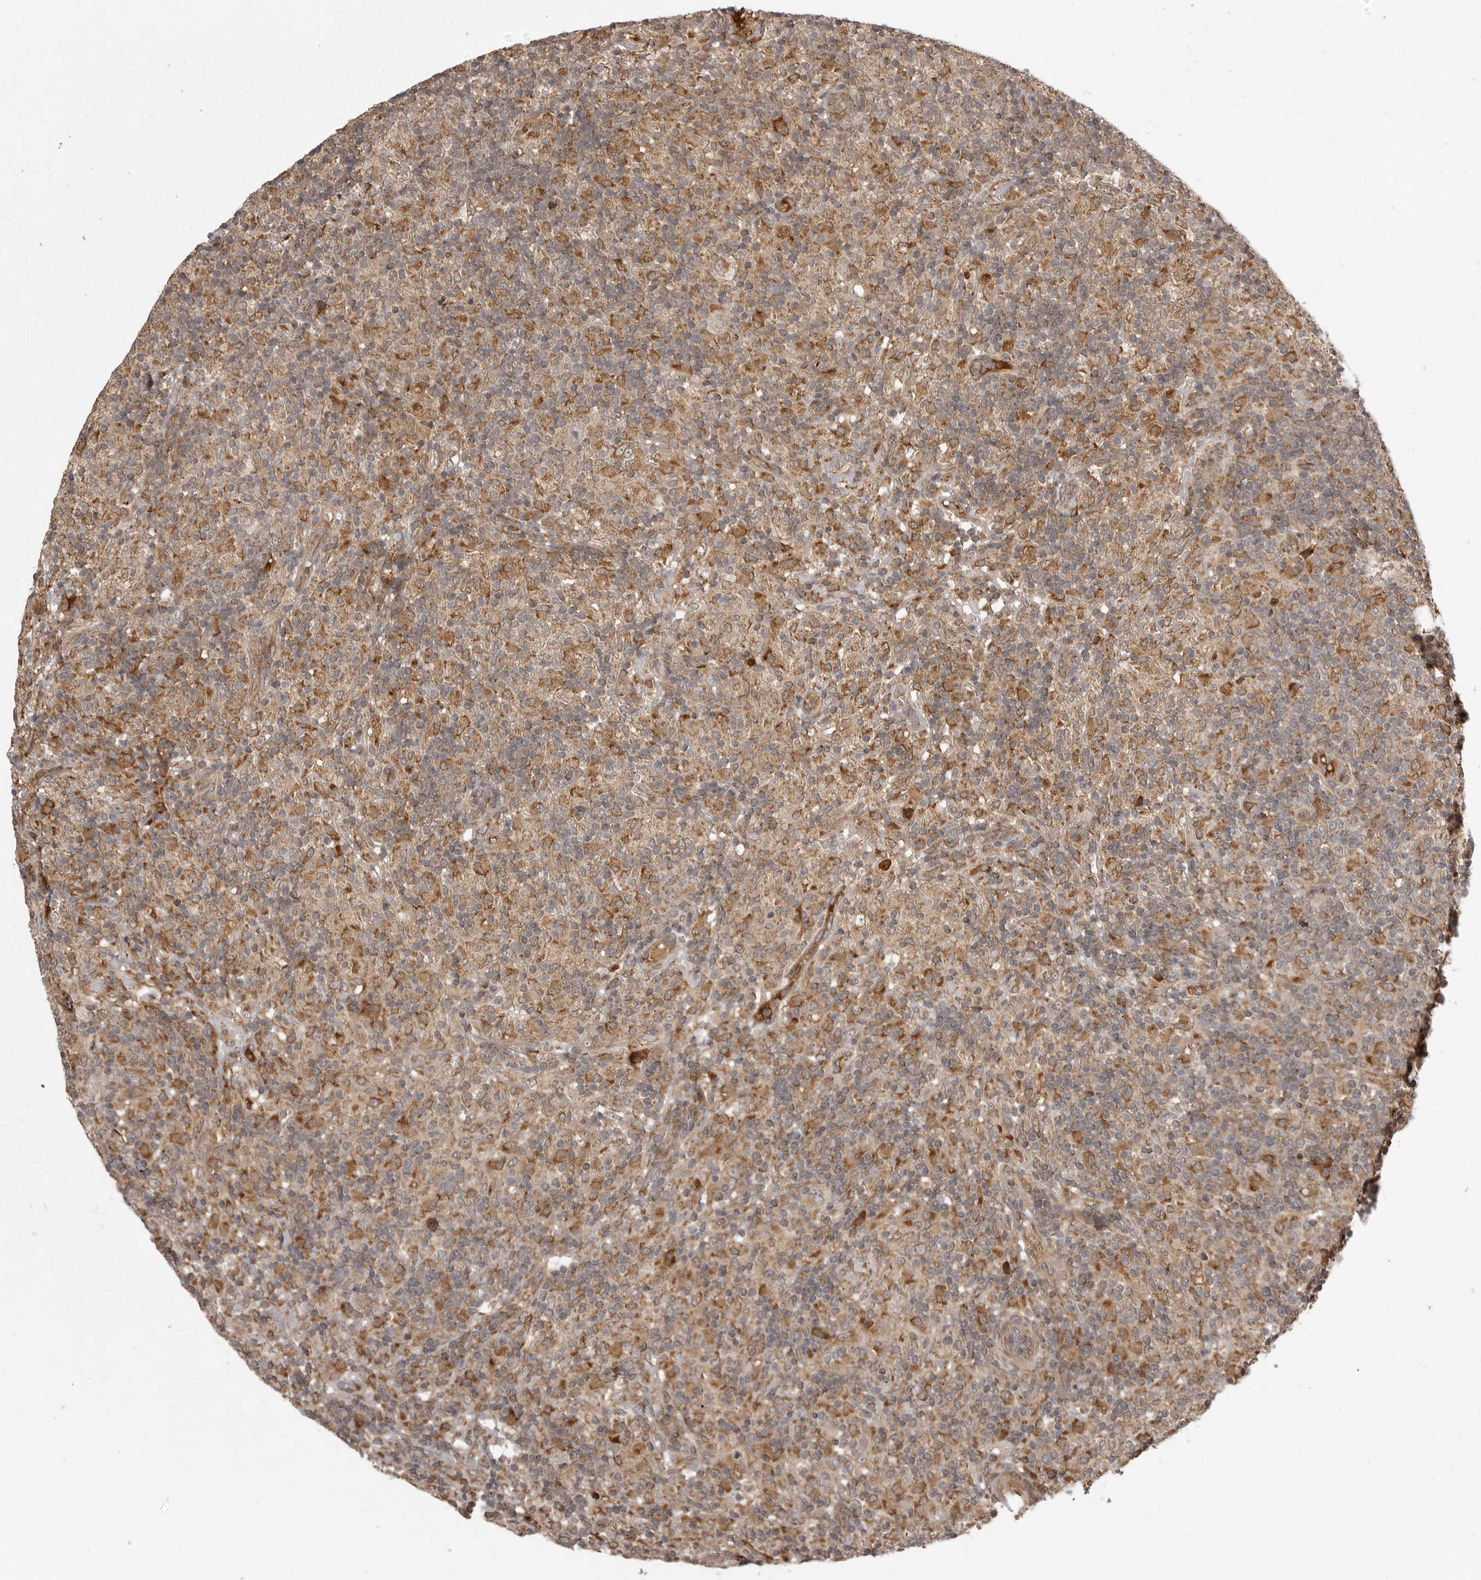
{"staining": {"intensity": "moderate", "quantity": ">75%", "location": "cytoplasmic/membranous"}, "tissue": "lymphoma", "cell_type": "Tumor cells", "image_type": "cancer", "snomed": [{"axis": "morphology", "description": "Hodgkin's disease, NOS"}, {"axis": "topography", "description": "Lymph node"}], "caption": "Immunohistochemistry (IHC) image of Hodgkin's disease stained for a protein (brown), which displays medium levels of moderate cytoplasmic/membranous expression in approximately >75% of tumor cells.", "gene": "GPR31", "patient": {"sex": "male", "age": 70}}